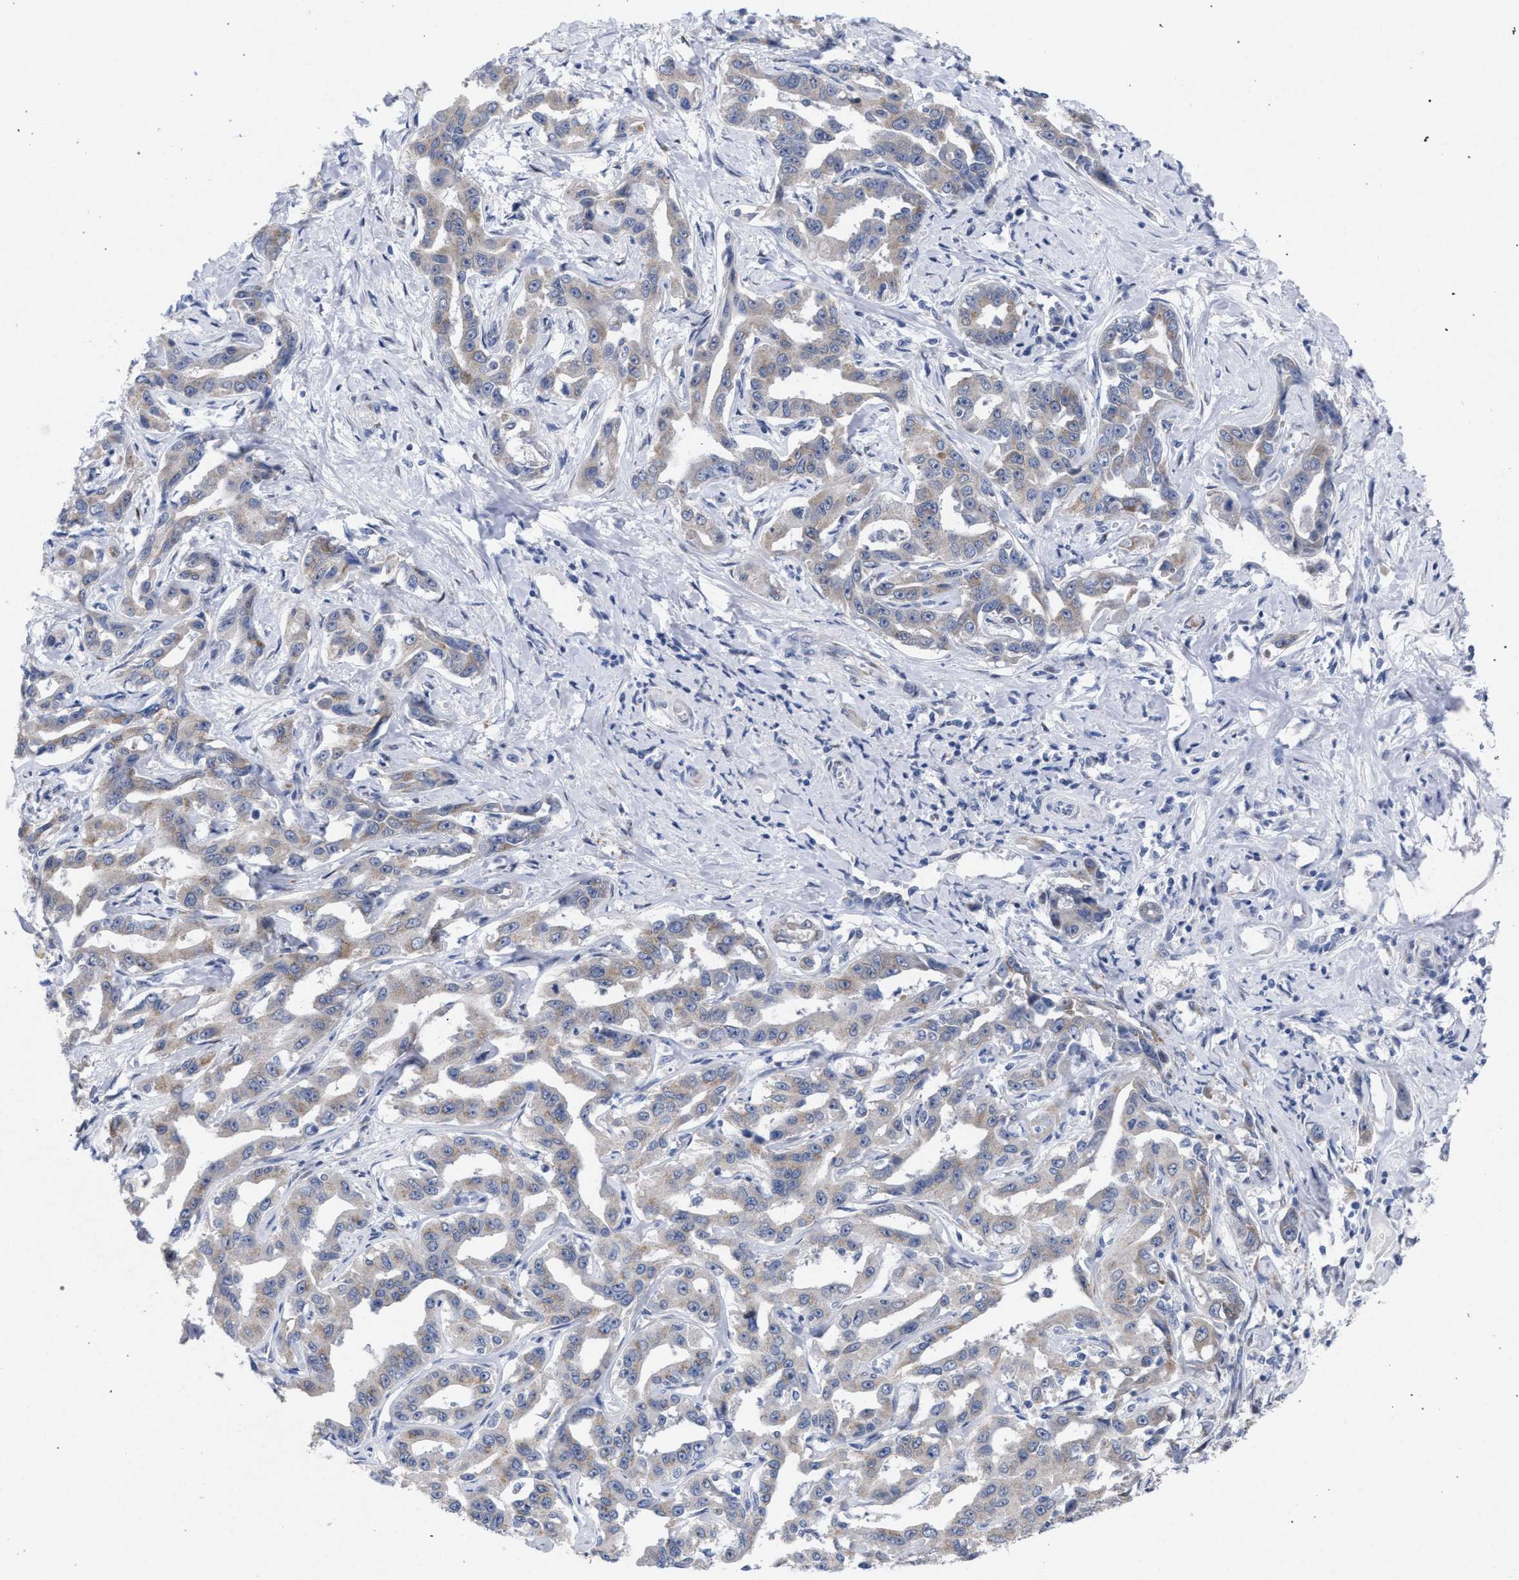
{"staining": {"intensity": "negative", "quantity": "none", "location": "none"}, "tissue": "liver cancer", "cell_type": "Tumor cells", "image_type": "cancer", "snomed": [{"axis": "morphology", "description": "Cholangiocarcinoma"}, {"axis": "topography", "description": "Liver"}], "caption": "DAB immunohistochemical staining of liver cholangiocarcinoma demonstrates no significant expression in tumor cells.", "gene": "GOLGA2", "patient": {"sex": "male", "age": 59}}